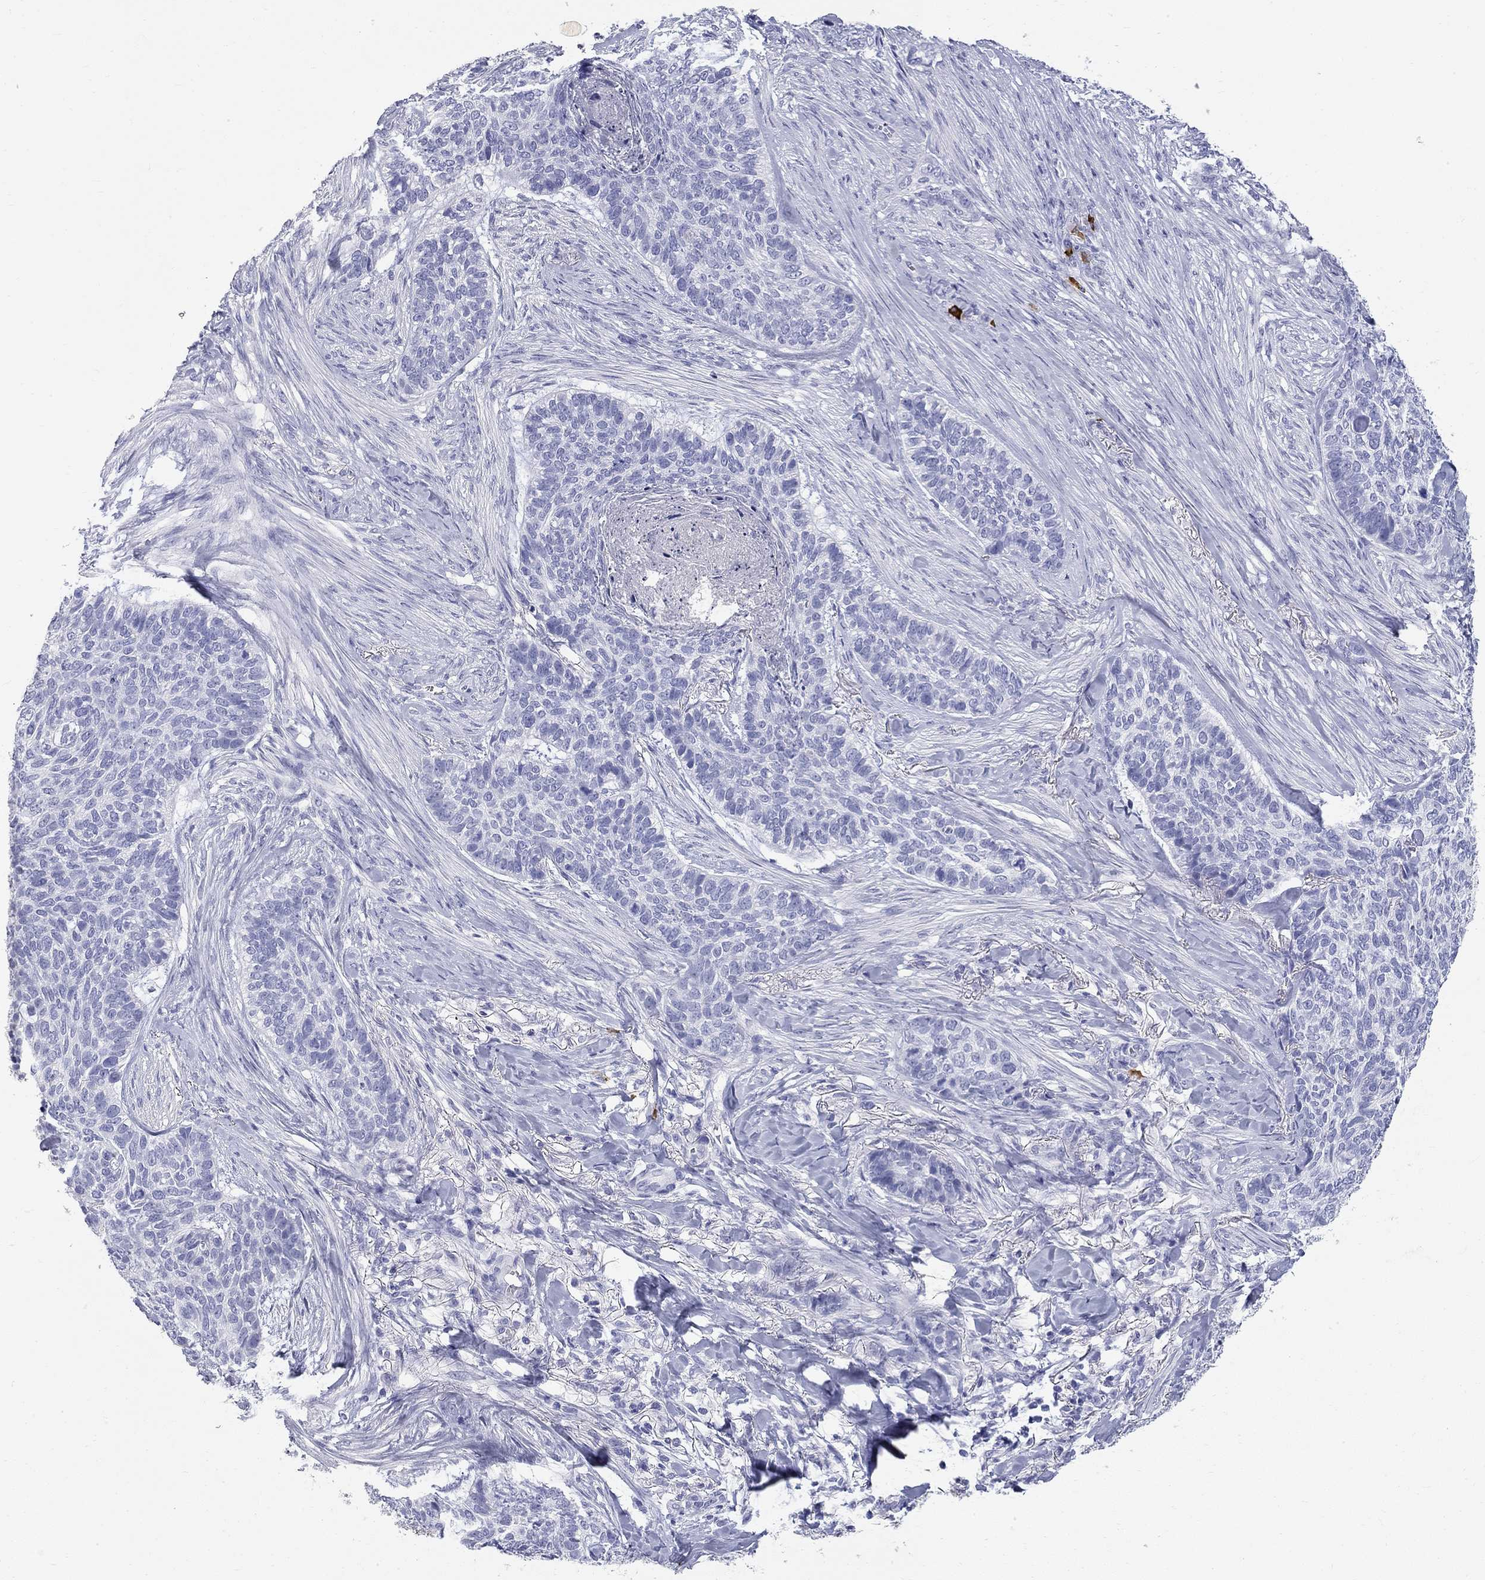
{"staining": {"intensity": "negative", "quantity": "none", "location": "none"}, "tissue": "skin cancer", "cell_type": "Tumor cells", "image_type": "cancer", "snomed": [{"axis": "morphology", "description": "Basal cell carcinoma"}, {"axis": "topography", "description": "Skin"}], "caption": "This micrograph is of skin cancer stained with IHC to label a protein in brown with the nuclei are counter-stained blue. There is no staining in tumor cells. (Brightfield microscopy of DAB (3,3'-diaminobenzidine) IHC at high magnification).", "gene": "PHOX2B", "patient": {"sex": "female", "age": 69}}